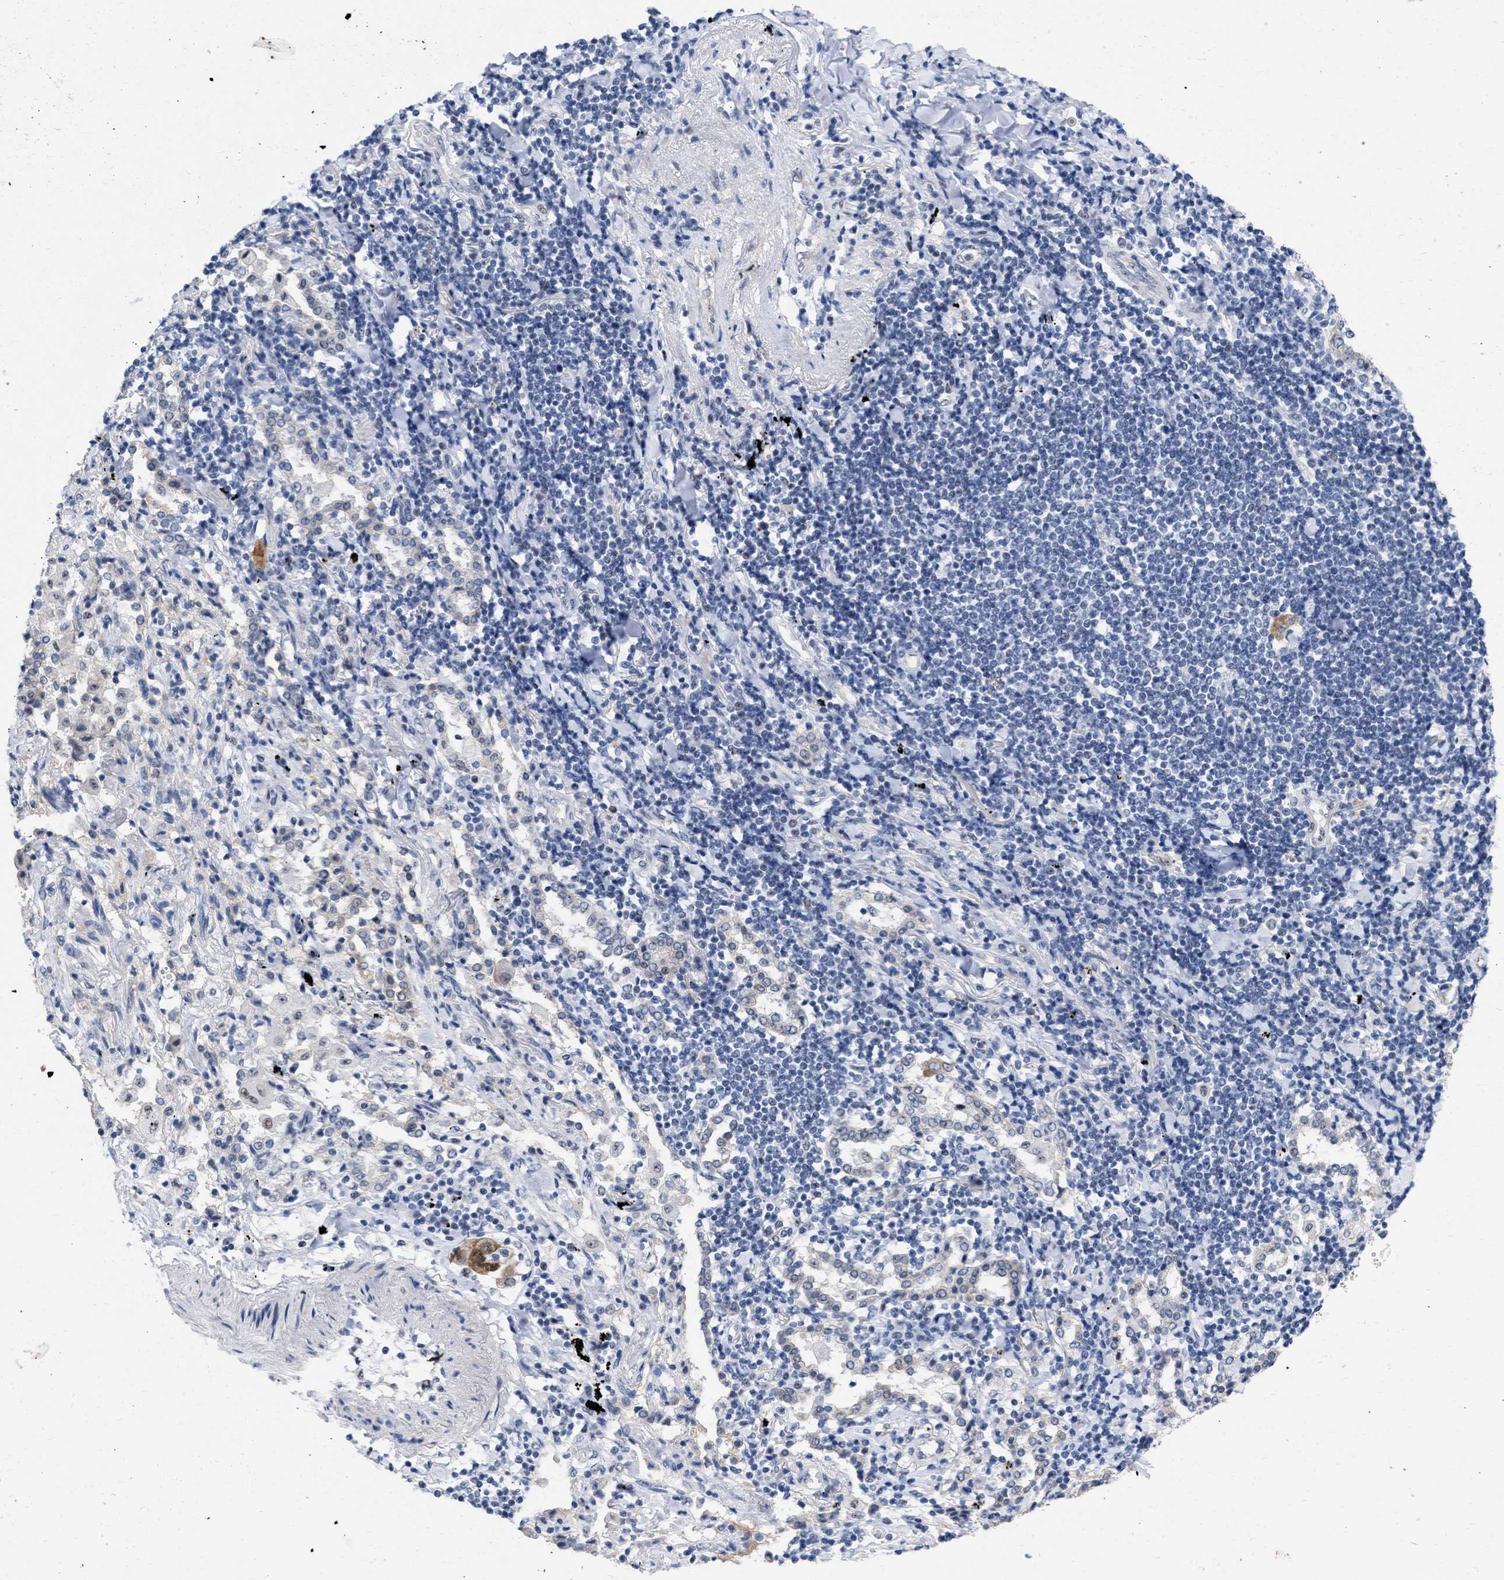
{"staining": {"intensity": "negative", "quantity": "none", "location": "none"}, "tissue": "lung cancer", "cell_type": "Tumor cells", "image_type": "cancer", "snomed": [{"axis": "morphology", "description": "Adenocarcinoma, NOS"}, {"axis": "topography", "description": "Lung"}], "caption": "Histopathology image shows no protein positivity in tumor cells of adenocarcinoma (lung) tissue.", "gene": "DDX41", "patient": {"sex": "female", "age": 65}}